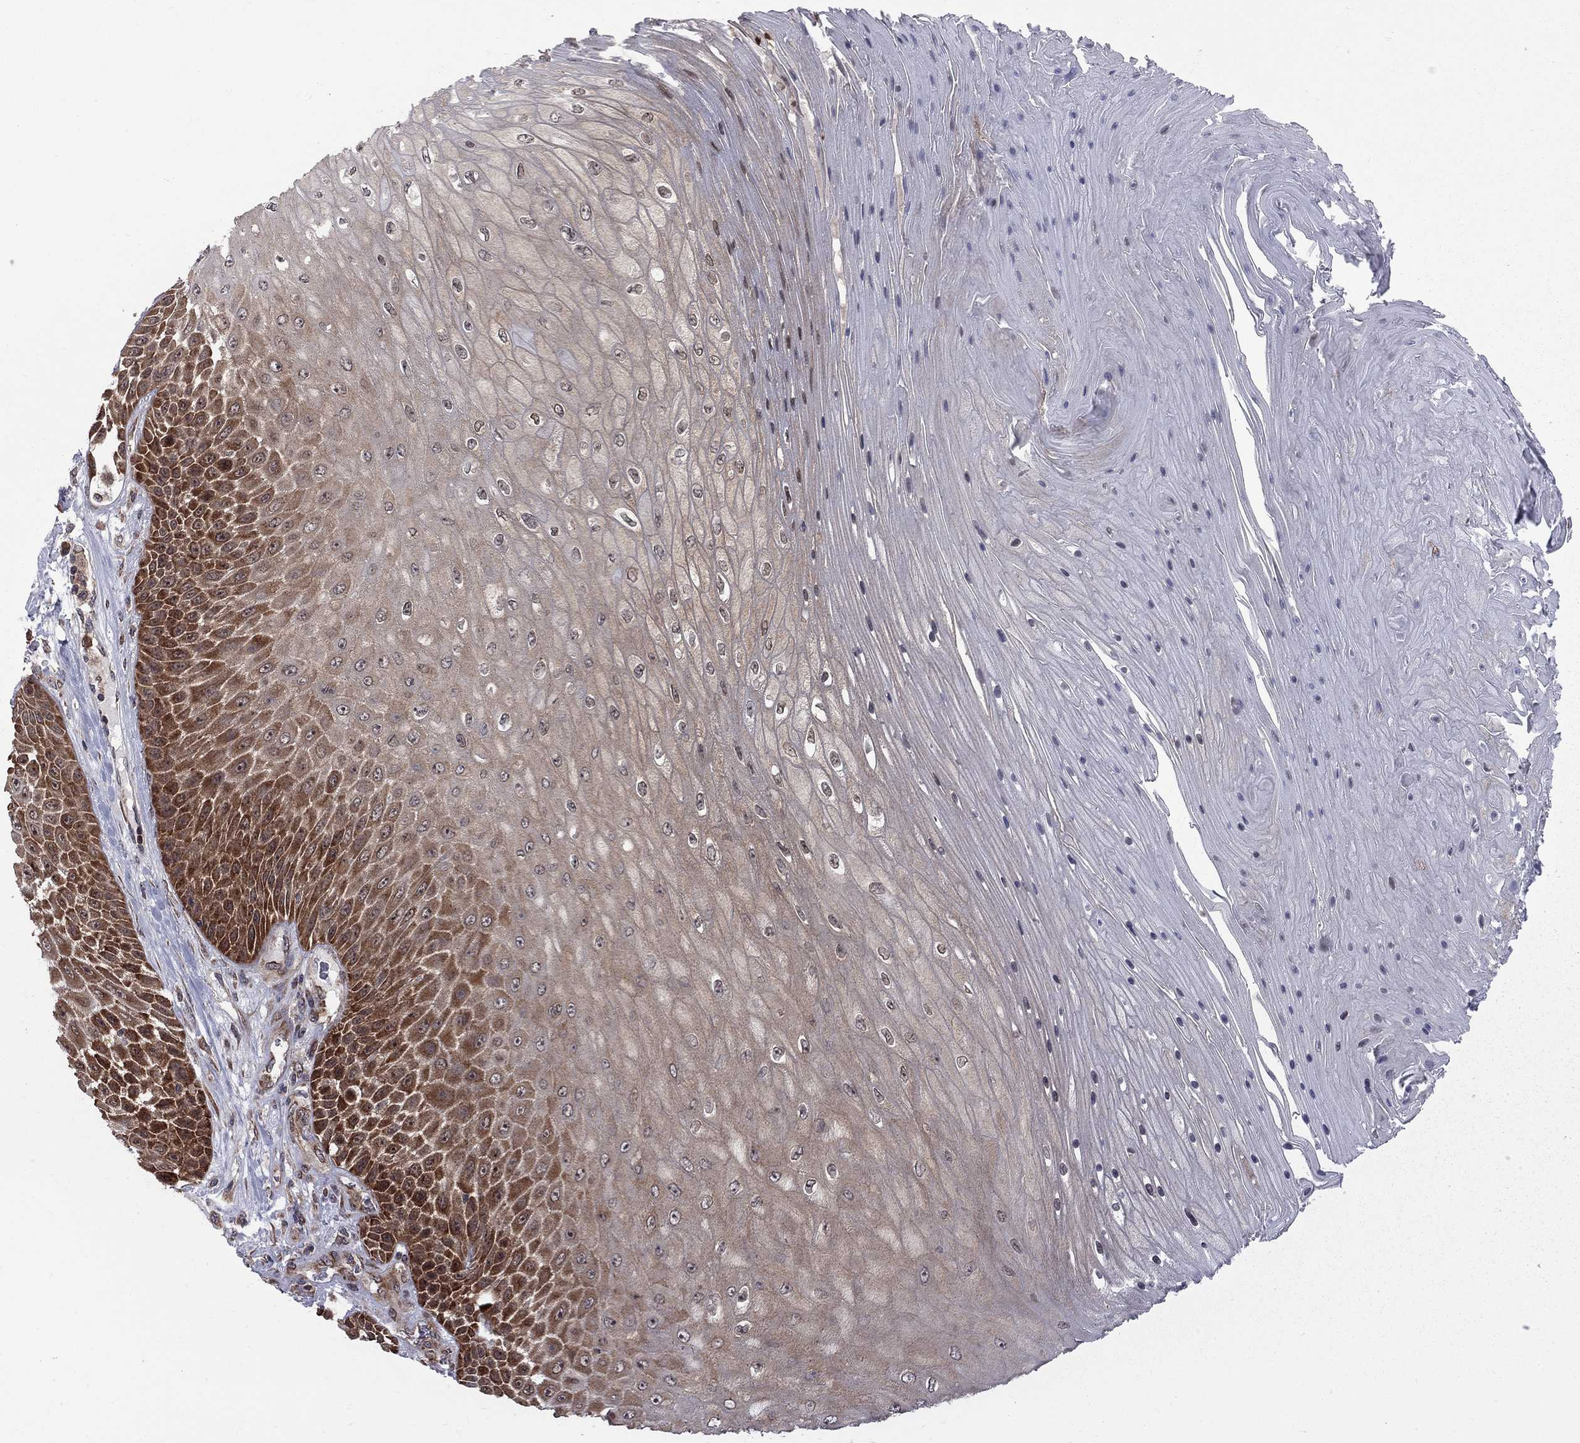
{"staining": {"intensity": "strong", "quantity": "25%-75%", "location": "cytoplasmic/membranous"}, "tissue": "skin cancer", "cell_type": "Tumor cells", "image_type": "cancer", "snomed": [{"axis": "morphology", "description": "Squamous cell carcinoma, NOS"}, {"axis": "topography", "description": "Skin"}], "caption": "Strong cytoplasmic/membranous expression for a protein is present in approximately 25%-75% of tumor cells of squamous cell carcinoma (skin) using immunohistochemistry (IHC).", "gene": "NAA50", "patient": {"sex": "male", "age": 62}}